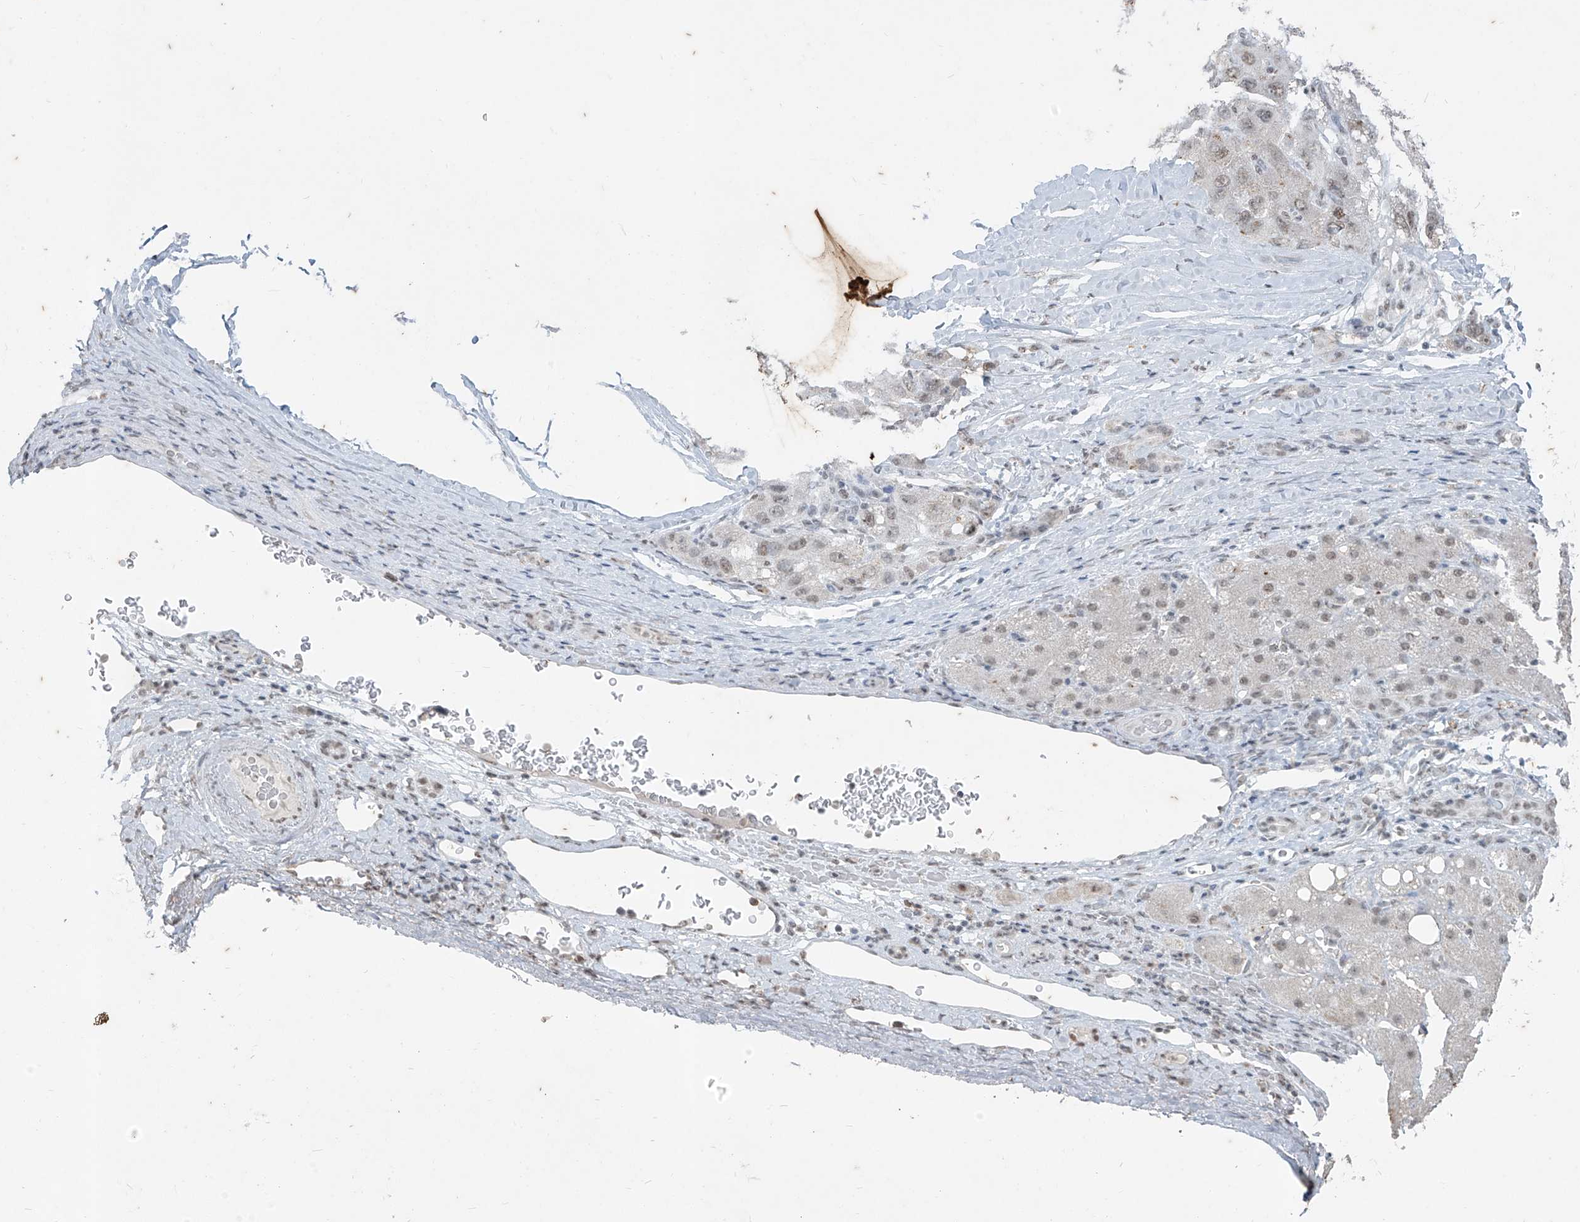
{"staining": {"intensity": "moderate", "quantity": ">75%", "location": "nuclear"}, "tissue": "liver cancer", "cell_type": "Tumor cells", "image_type": "cancer", "snomed": [{"axis": "morphology", "description": "Carcinoma, Hepatocellular, NOS"}, {"axis": "topography", "description": "Liver"}], "caption": "A medium amount of moderate nuclear positivity is present in about >75% of tumor cells in liver hepatocellular carcinoma tissue.", "gene": "TFEC", "patient": {"sex": "male", "age": 80}}